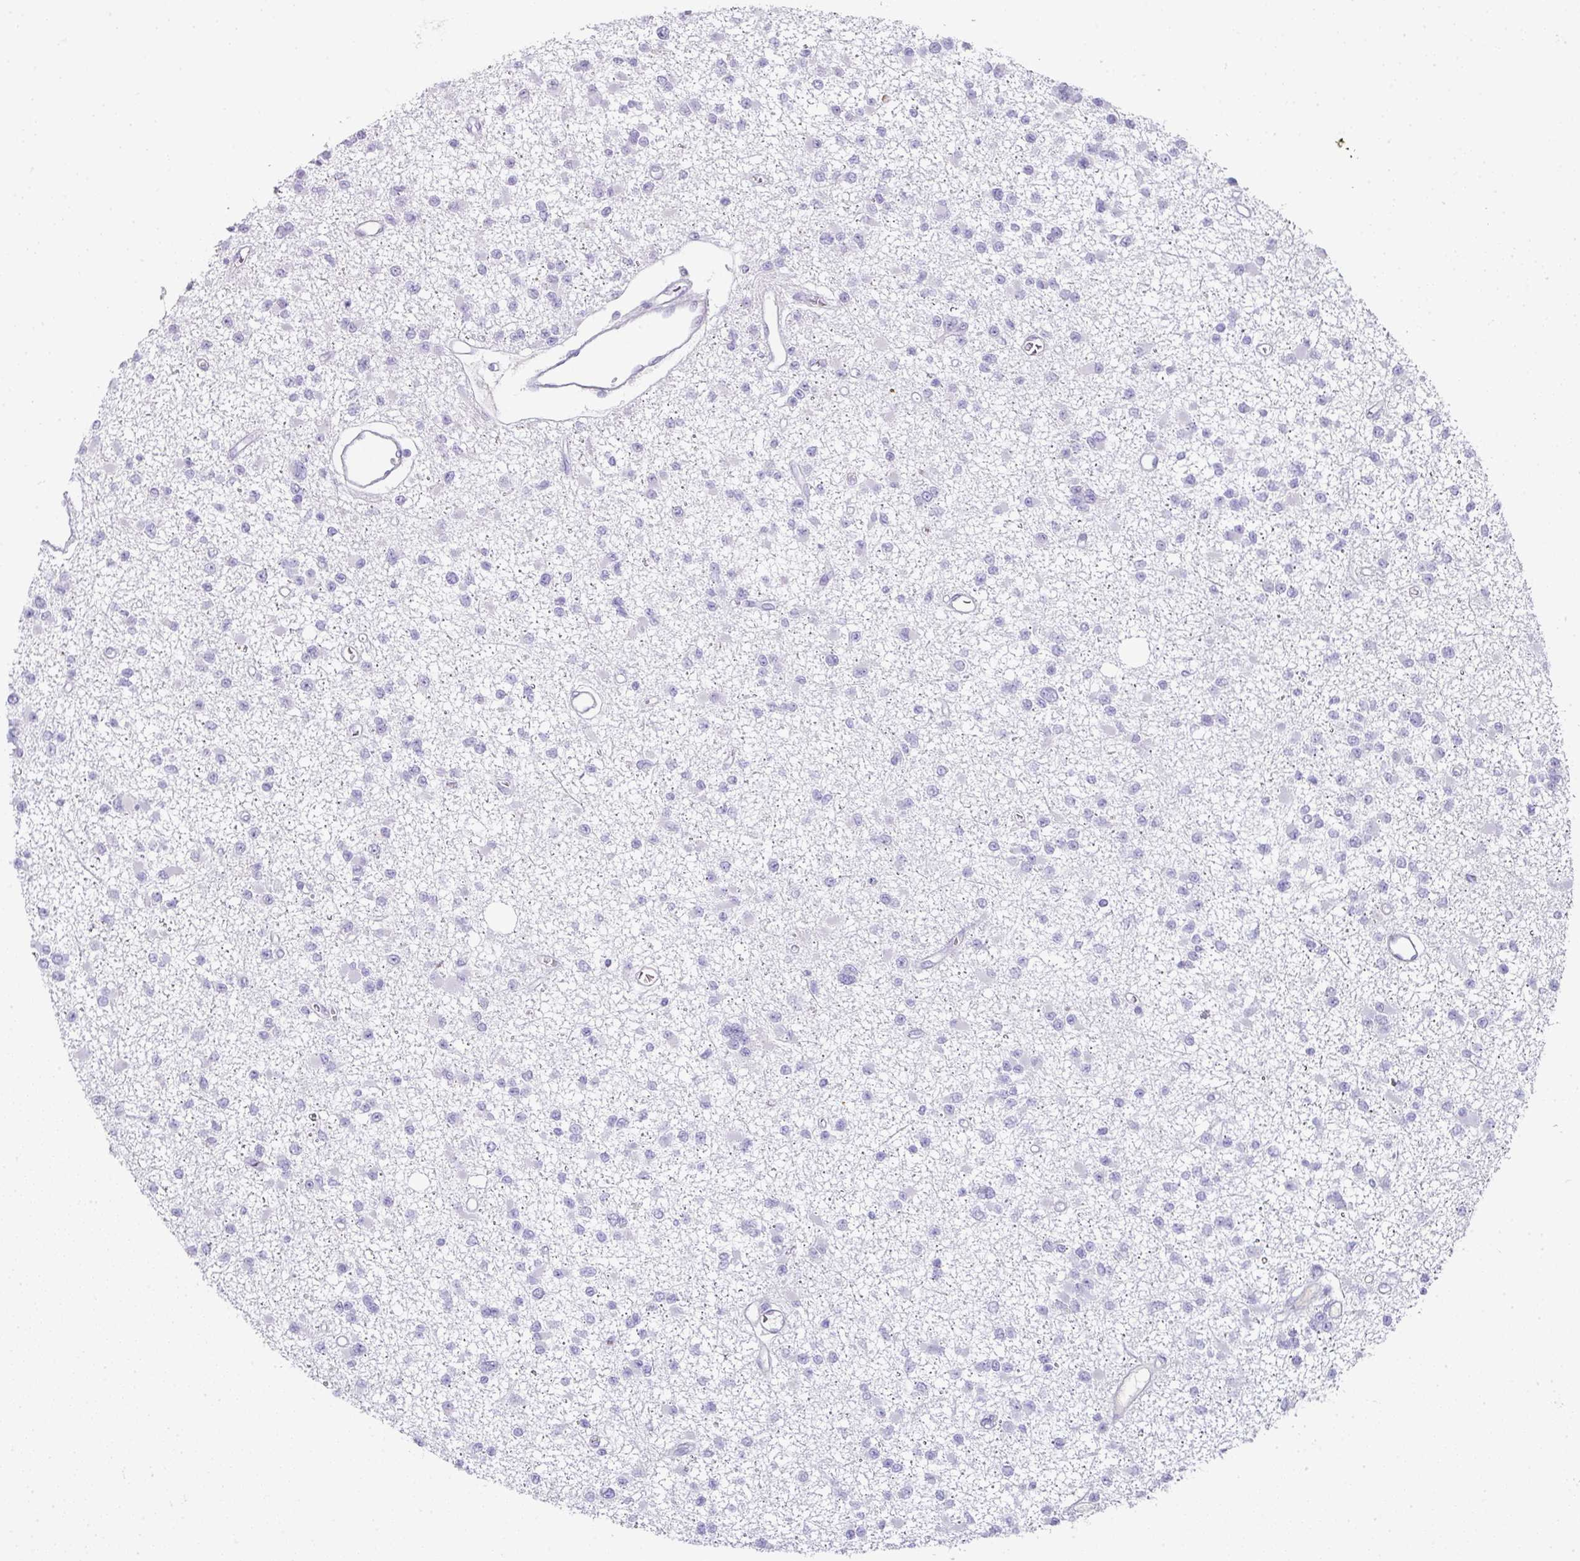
{"staining": {"intensity": "negative", "quantity": "none", "location": "none"}, "tissue": "glioma", "cell_type": "Tumor cells", "image_type": "cancer", "snomed": [{"axis": "morphology", "description": "Glioma, malignant, Low grade"}, {"axis": "topography", "description": "Brain"}], "caption": "High power microscopy micrograph of an immunohistochemistry (IHC) histopathology image of glioma, revealing no significant positivity in tumor cells.", "gene": "OR52N1", "patient": {"sex": "female", "age": 22}}